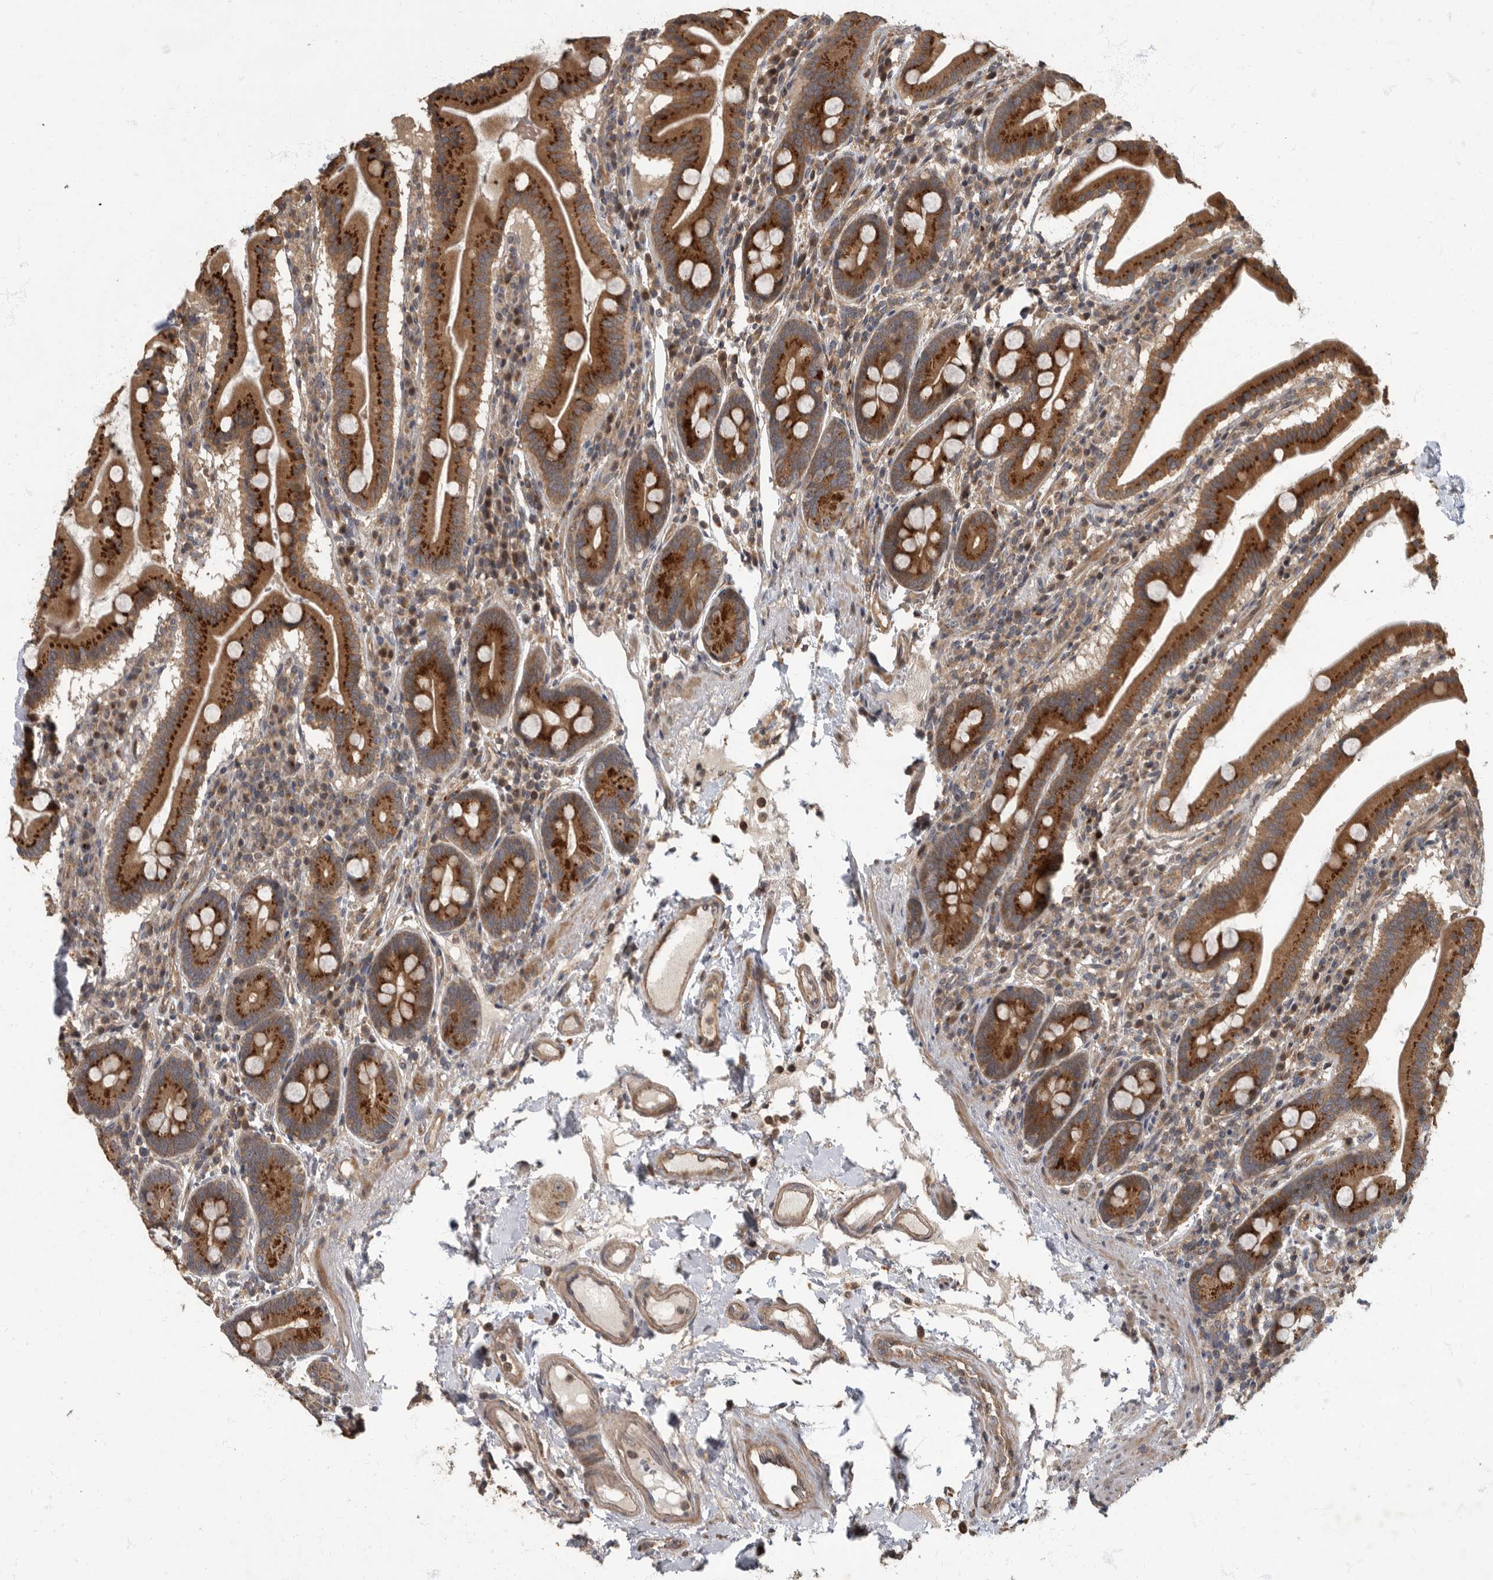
{"staining": {"intensity": "strong", "quantity": ">75%", "location": "cytoplasmic/membranous"}, "tissue": "duodenum", "cell_type": "Glandular cells", "image_type": "normal", "snomed": [{"axis": "morphology", "description": "Normal tissue, NOS"}, {"axis": "morphology", "description": "Adenocarcinoma, NOS"}, {"axis": "topography", "description": "Pancreas"}, {"axis": "topography", "description": "Duodenum"}], "caption": "Immunohistochemistry (IHC) of unremarkable duodenum demonstrates high levels of strong cytoplasmic/membranous expression in approximately >75% of glandular cells.", "gene": "IQCK", "patient": {"sex": "male", "age": 50}}